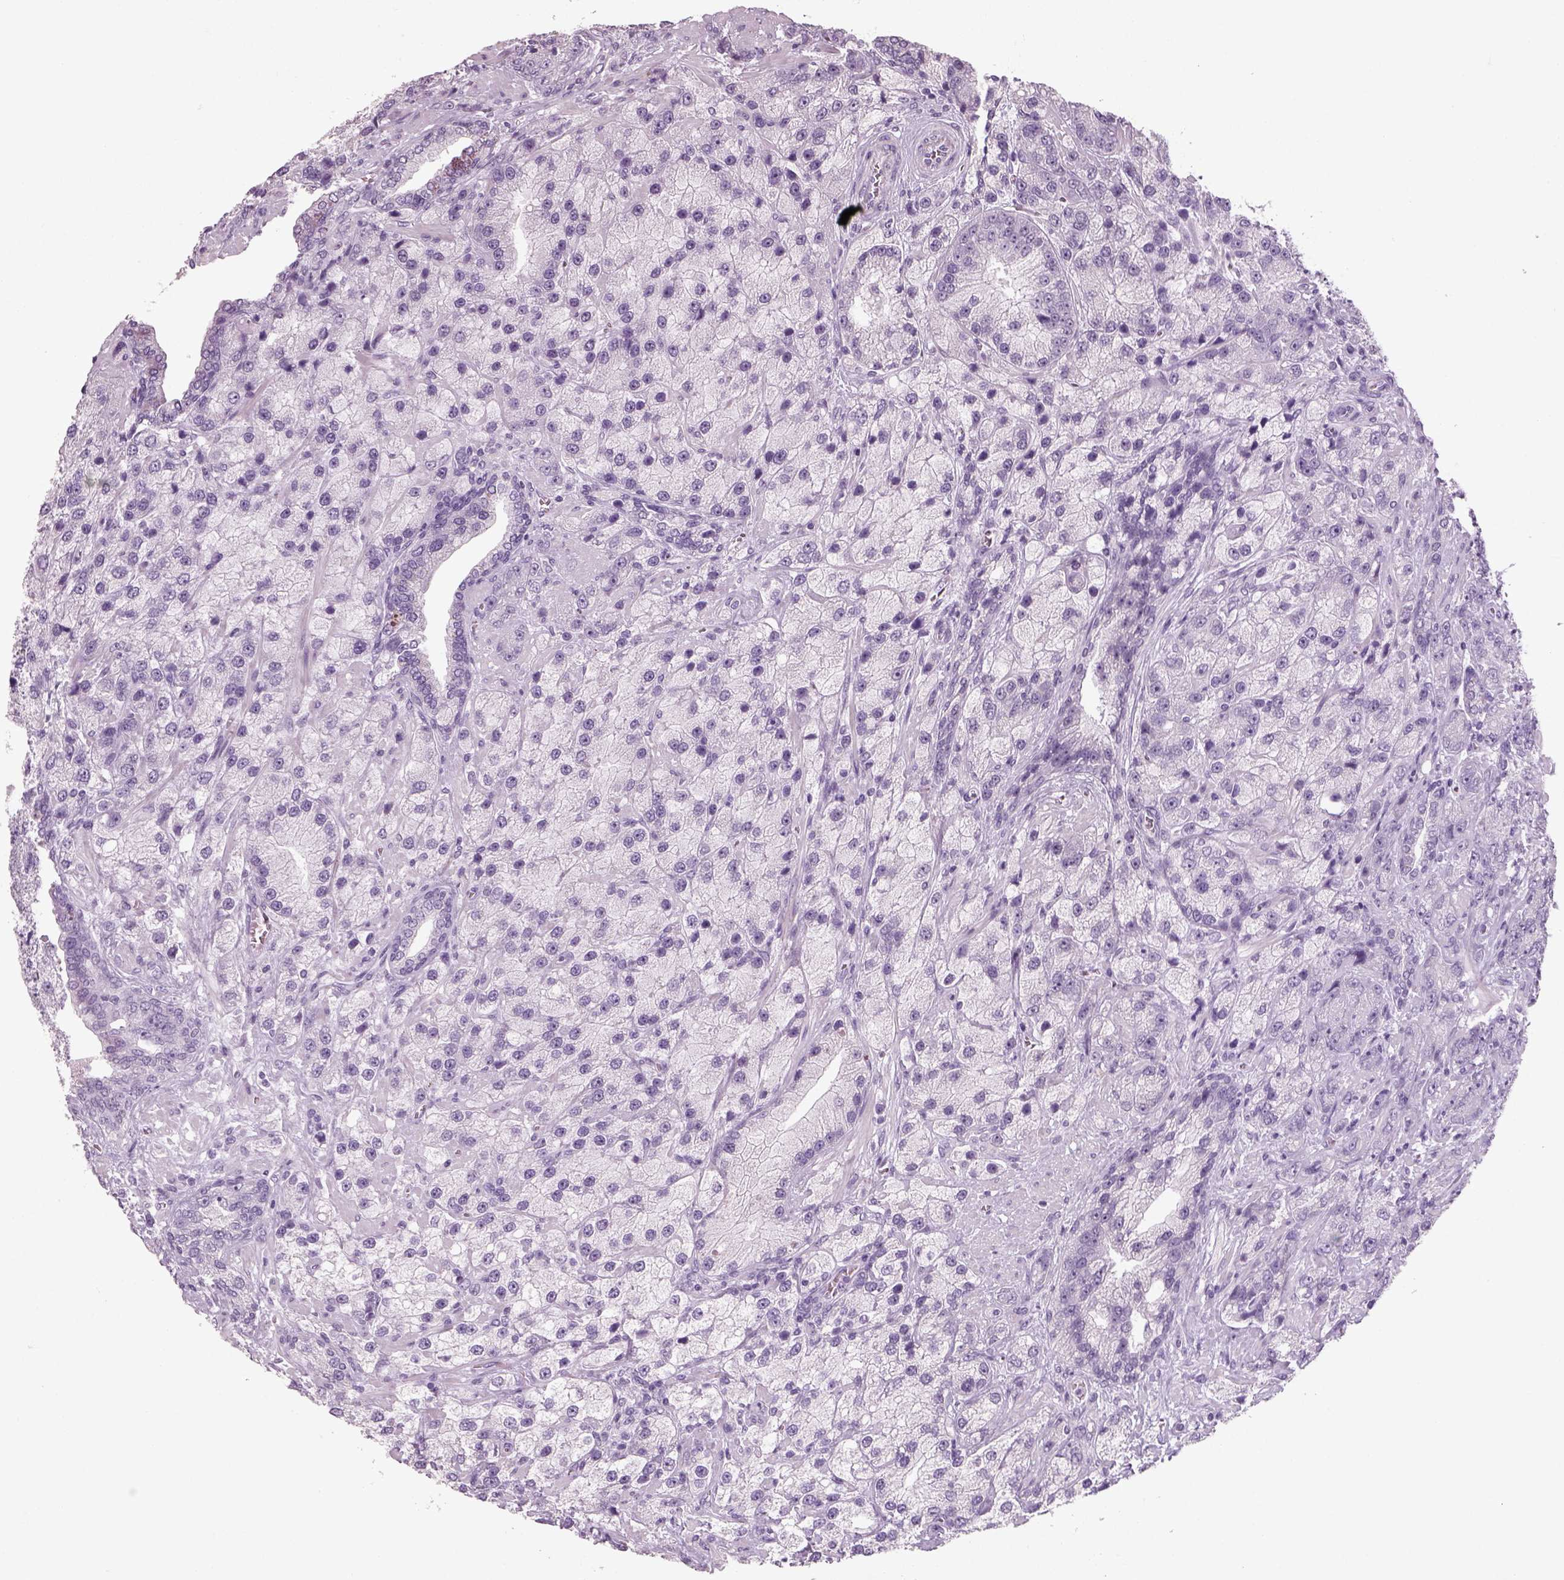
{"staining": {"intensity": "negative", "quantity": "none", "location": "none"}, "tissue": "prostate cancer", "cell_type": "Tumor cells", "image_type": "cancer", "snomed": [{"axis": "morphology", "description": "Adenocarcinoma, NOS"}, {"axis": "topography", "description": "Prostate"}], "caption": "Image shows no protein staining in tumor cells of adenocarcinoma (prostate) tissue. (DAB (3,3'-diaminobenzidine) immunohistochemistry with hematoxylin counter stain).", "gene": "SLC6A2", "patient": {"sex": "male", "age": 63}}